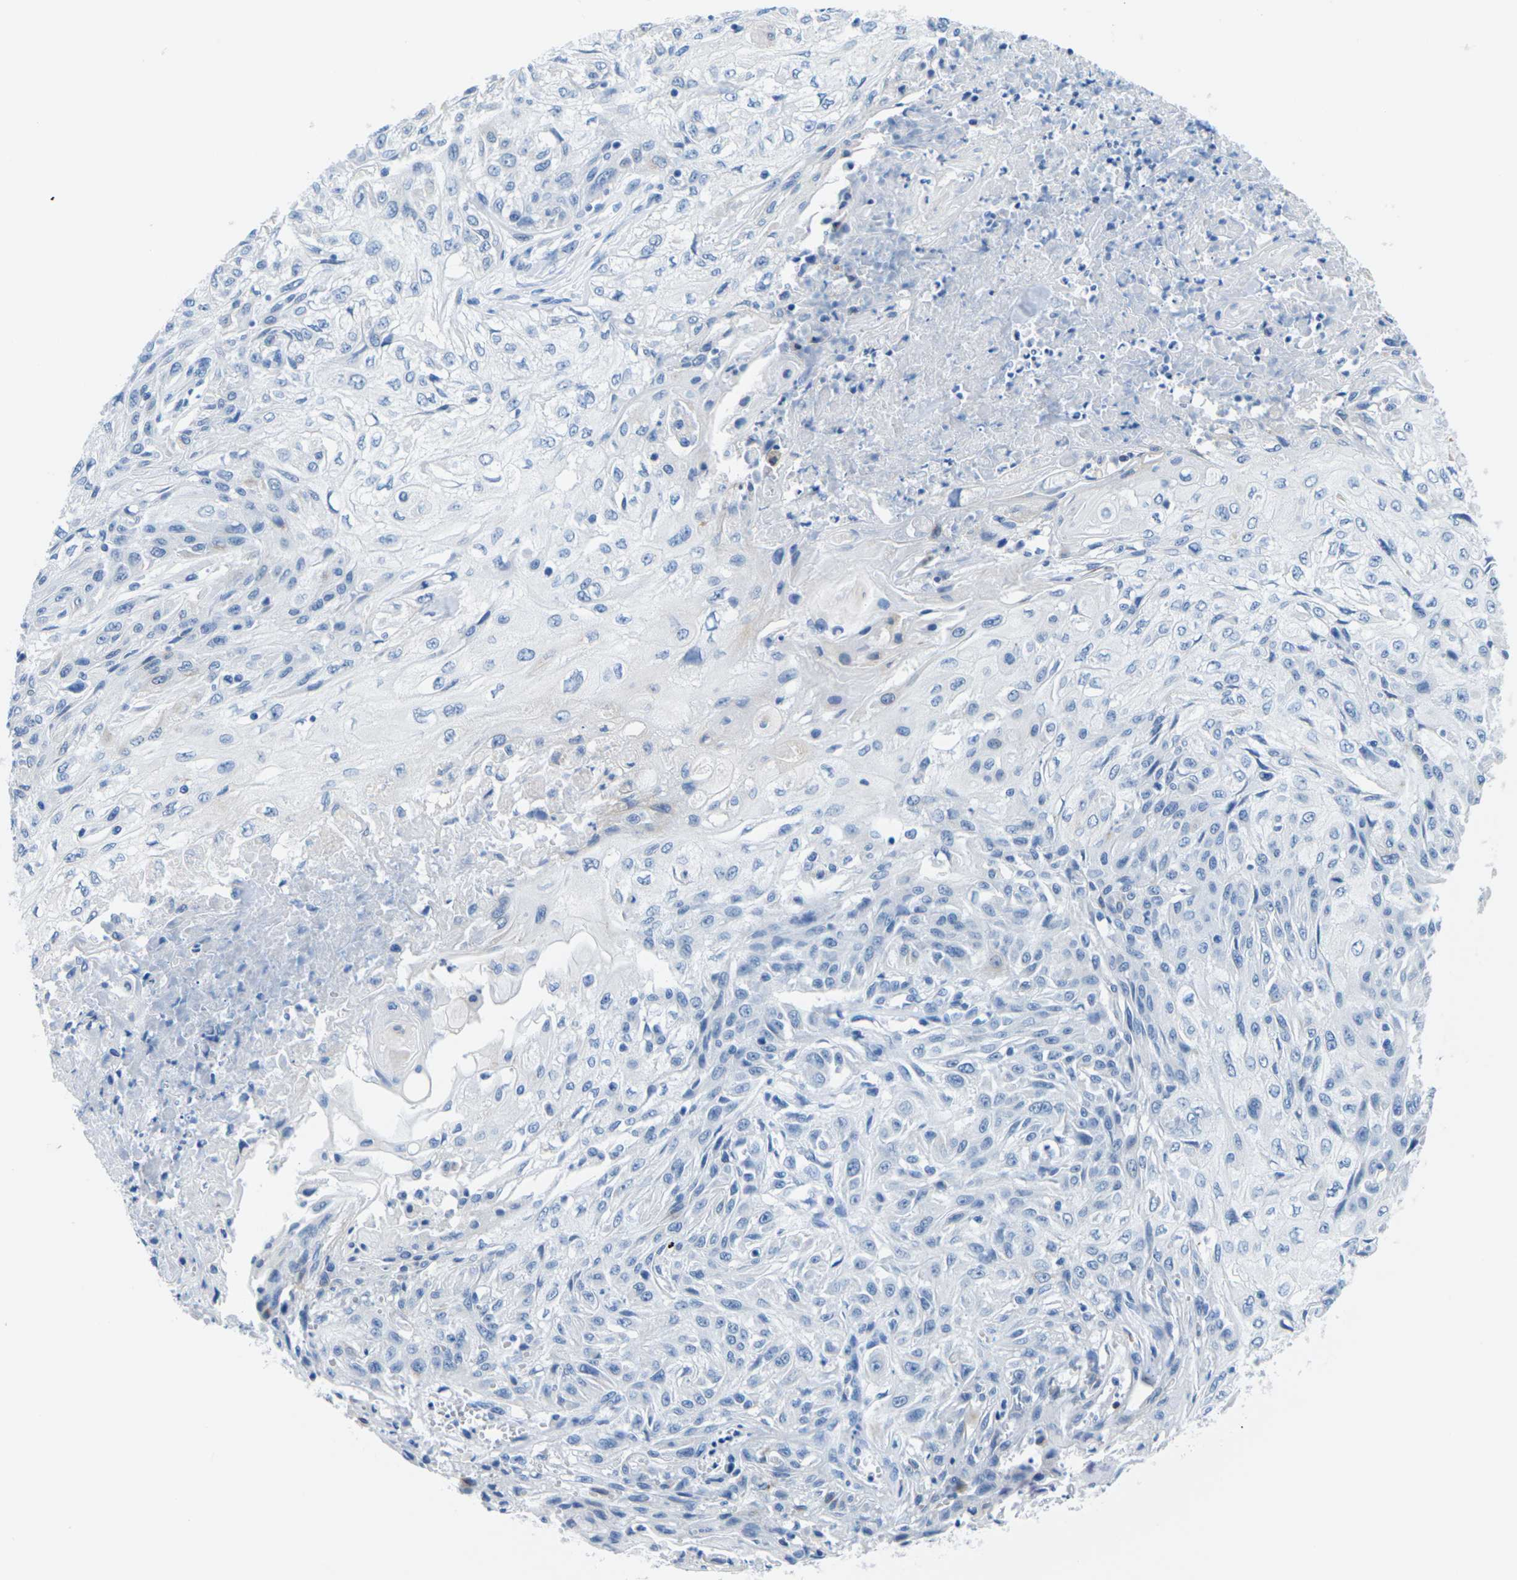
{"staining": {"intensity": "negative", "quantity": "none", "location": "none"}, "tissue": "skin cancer", "cell_type": "Tumor cells", "image_type": "cancer", "snomed": [{"axis": "morphology", "description": "Squamous cell carcinoma, NOS"}, {"axis": "topography", "description": "Skin"}], "caption": "A histopathology image of human skin cancer (squamous cell carcinoma) is negative for staining in tumor cells.", "gene": "SYNGR2", "patient": {"sex": "male", "age": 75}}